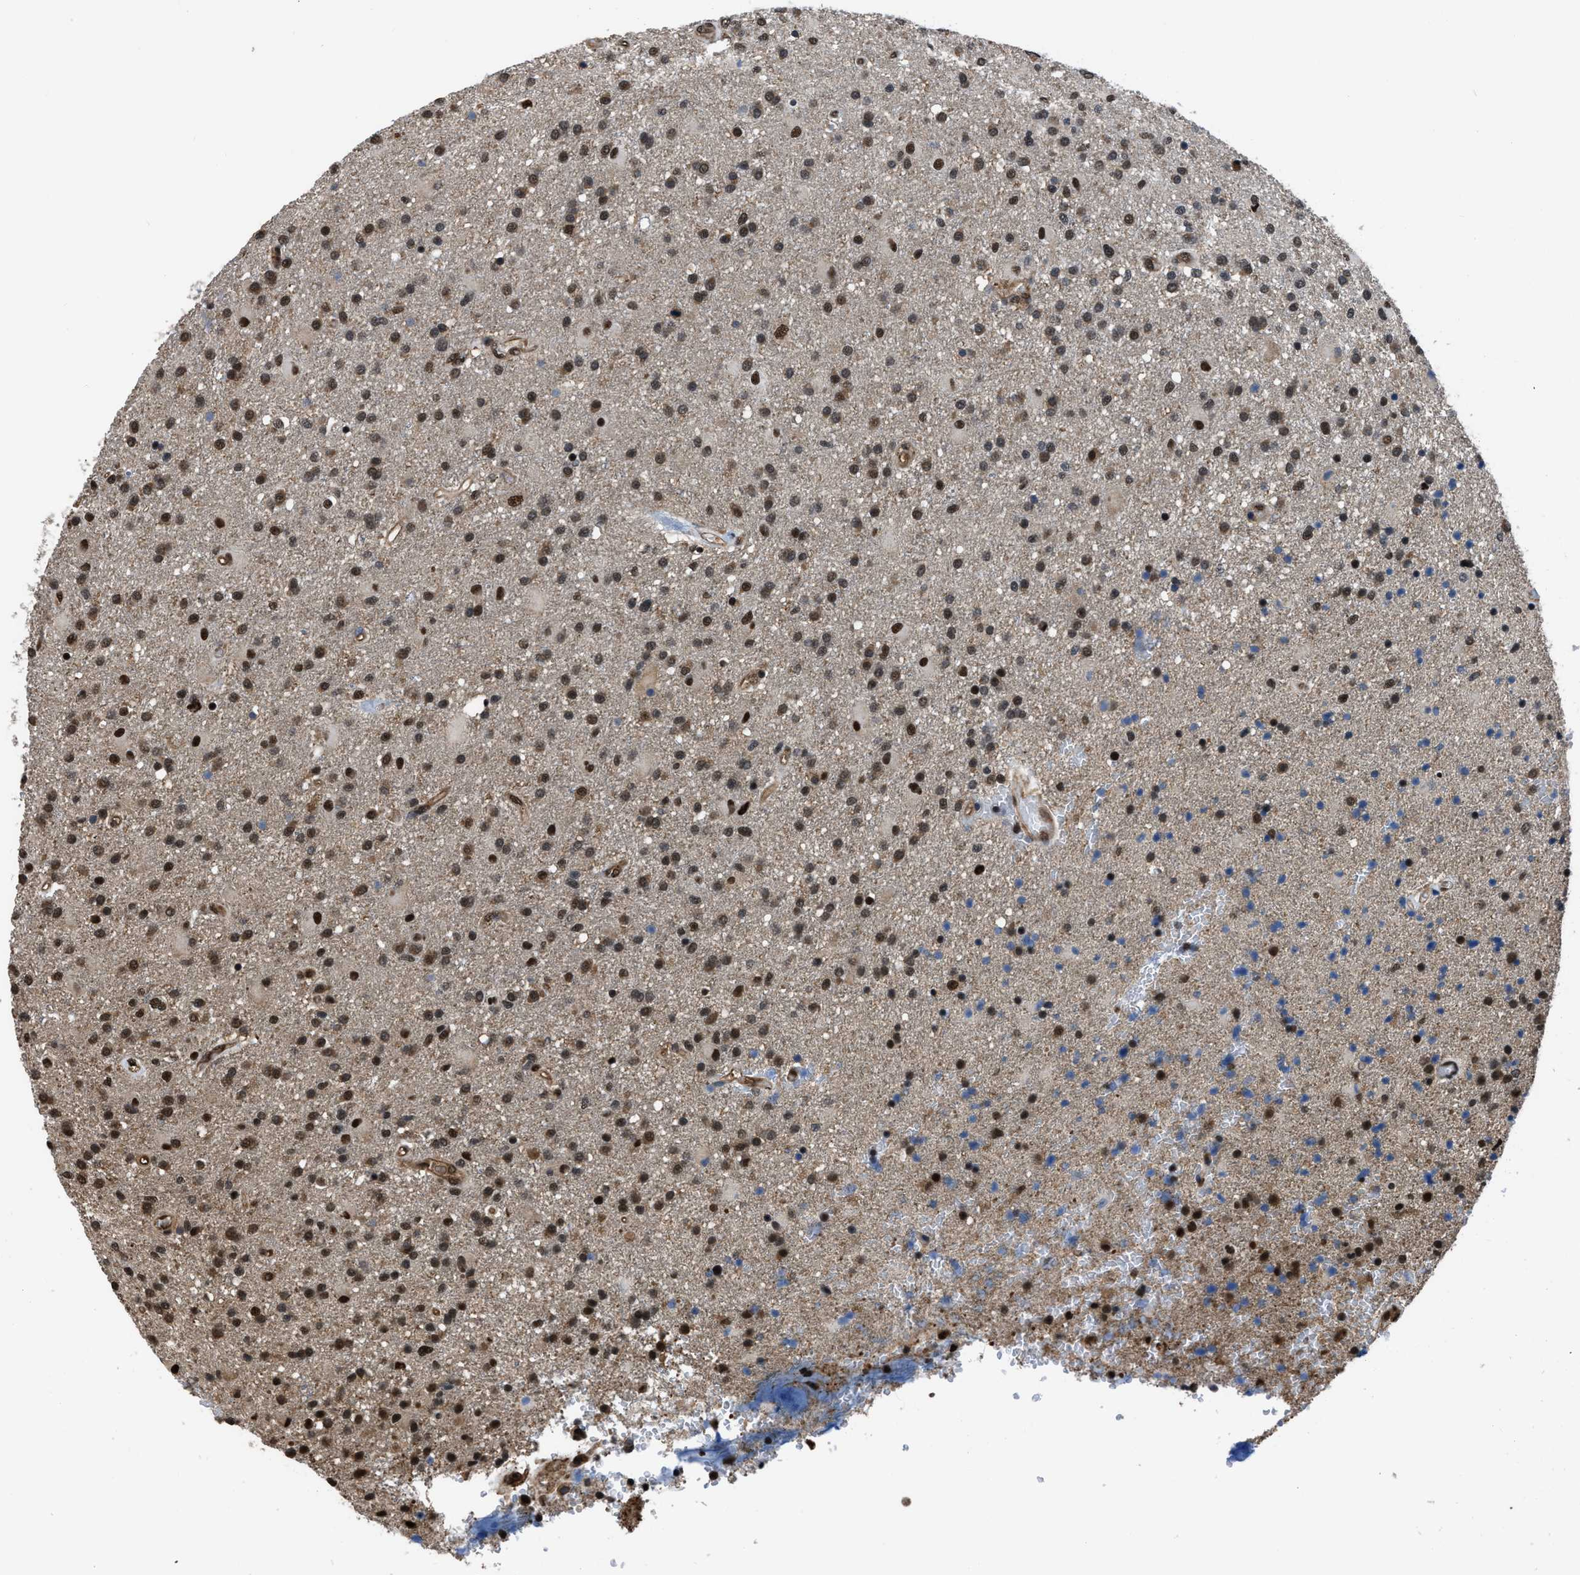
{"staining": {"intensity": "strong", "quantity": ">75%", "location": "nuclear"}, "tissue": "glioma", "cell_type": "Tumor cells", "image_type": "cancer", "snomed": [{"axis": "morphology", "description": "Glioma, malignant, High grade"}, {"axis": "topography", "description": "Brain"}], "caption": "Immunohistochemical staining of glioma exhibits high levels of strong nuclear positivity in approximately >75% of tumor cells.", "gene": "FNTA", "patient": {"sex": "male", "age": 72}}